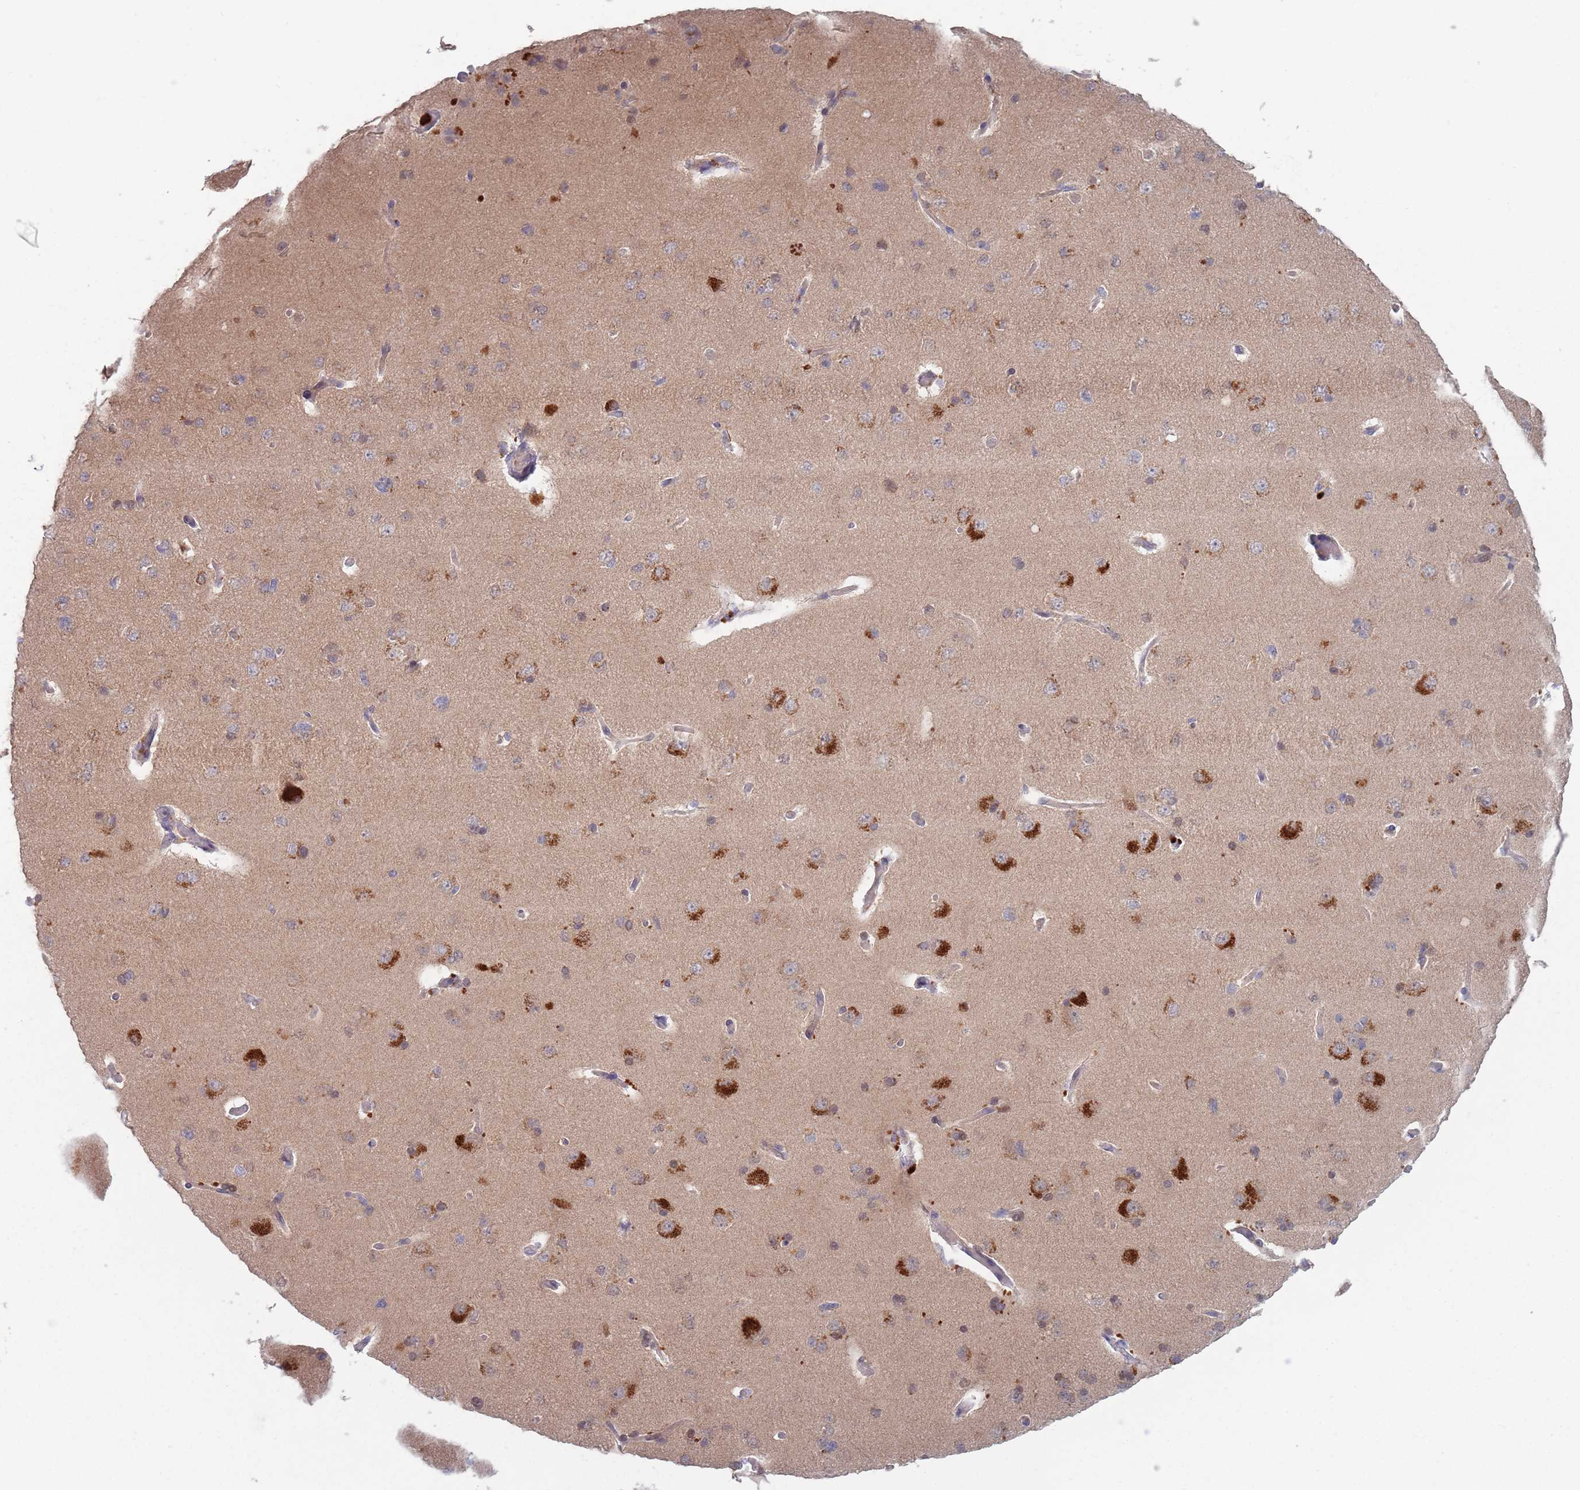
{"staining": {"intensity": "negative", "quantity": "none", "location": "none"}, "tissue": "cerebral cortex", "cell_type": "Endothelial cells", "image_type": "normal", "snomed": [{"axis": "morphology", "description": "Normal tissue, NOS"}, {"axis": "topography", "description": "Cerebral cortex"}], "caption": "IHC photomicrograph of unremarkable cerebral cortex stained for a protein (brown), which demonstrates no positivity in endothelial cells. The staining is performed using DAB brown chromogen with nuclei counter-stained in using hematoxylin.", "gene": "TYW1B", "patient": {"sex": "male", "age": 62}}